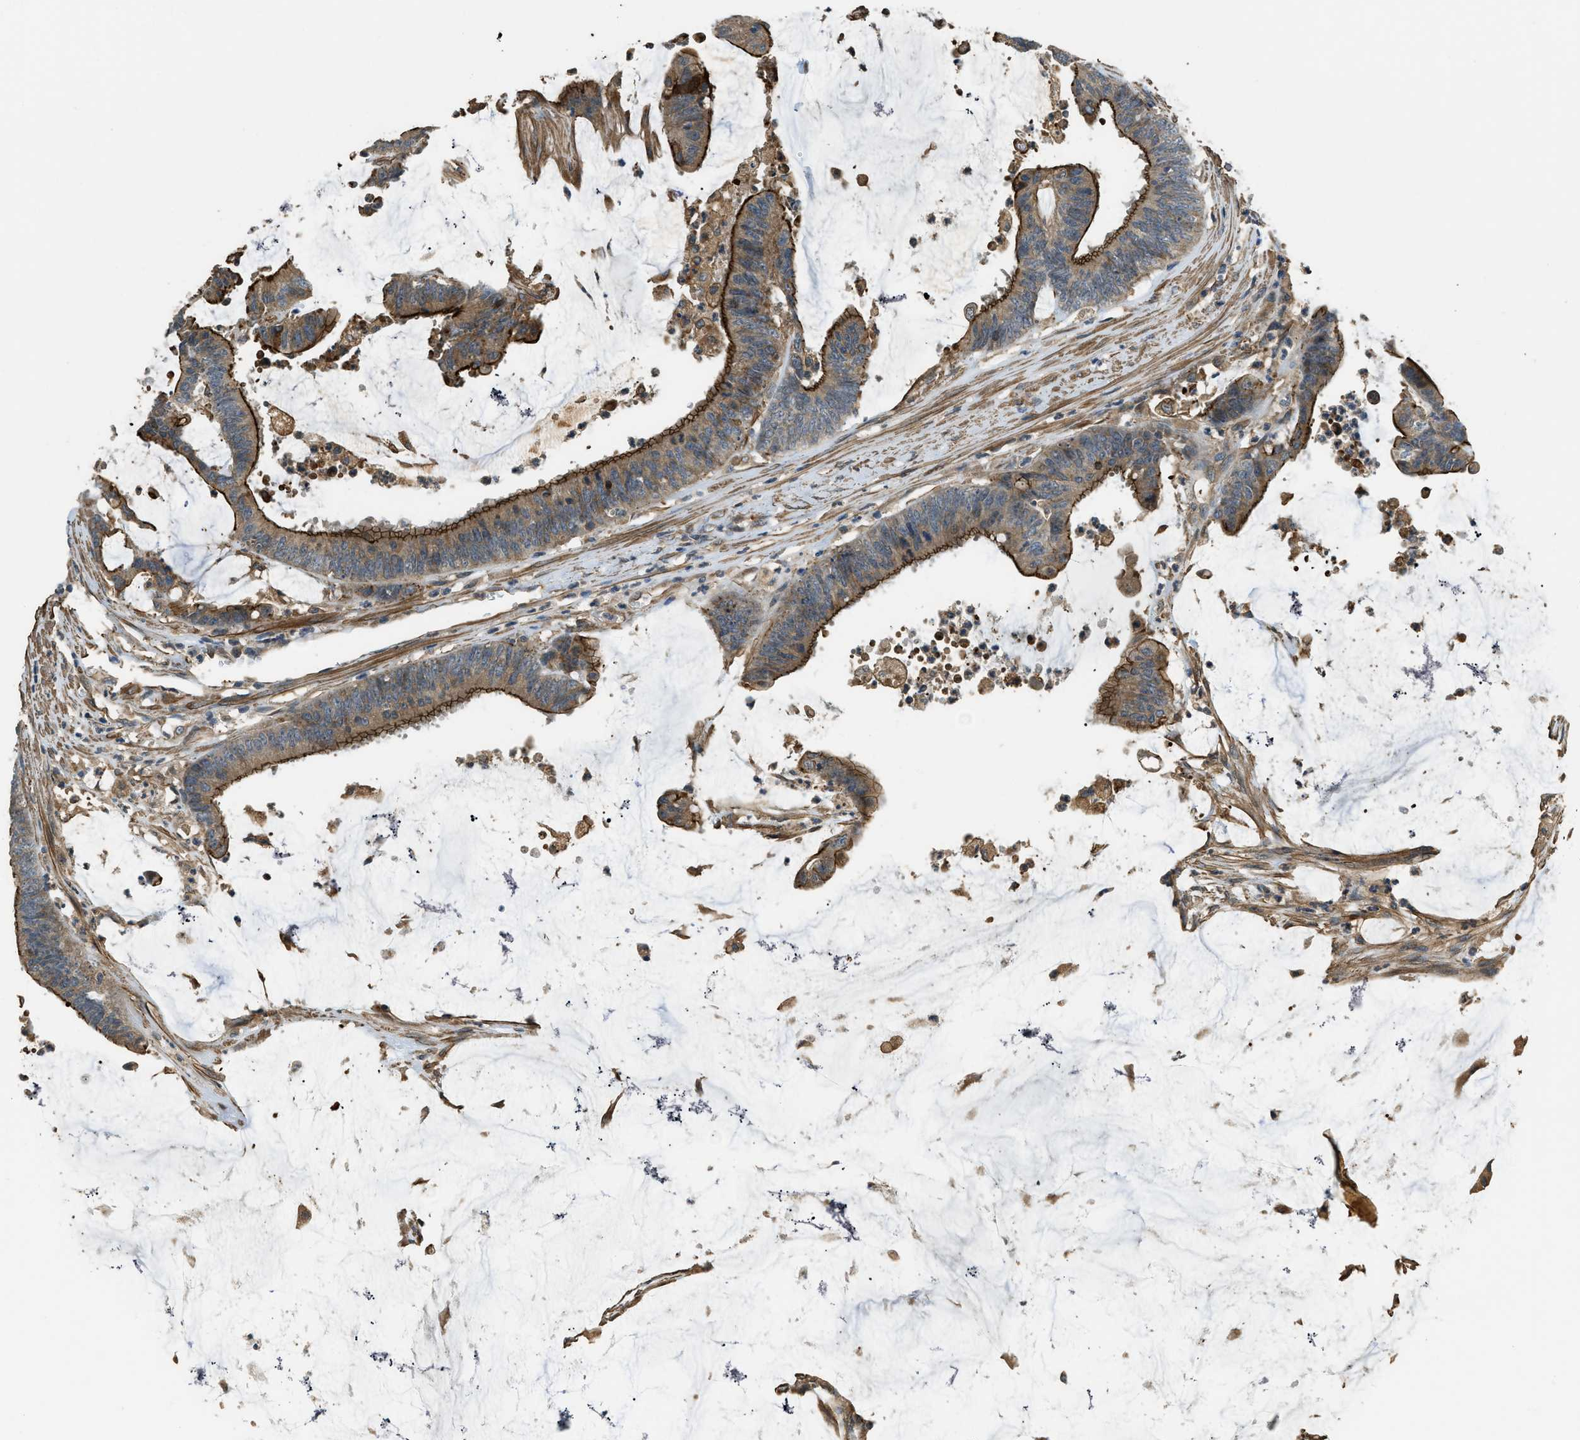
{"staining": {"intensity": "strong", "quantity": ">75%", "location": "cytoplasmic/membranous"}, "tissue": "colorectal cancer", "cell_type": "Tumor cells", "image_type": "cancer", "snomed": [{"axis": "morphology", "description": "Adenocarcinoma, NOS"}, {"axis": "topography", "description": "Rectum"}], "caption": "Colorectal cancer stained with DAB (3,3'-diaminobenzidine) IHC exhibits high levels of strong cytoplasmic/membranous expression in approximately >75% of tumor cells. (DAB IHC, brown staining for protein, blue staining for nuclei).", "gene": "CGN", "patient": {"sex": "female", "age": 66}}